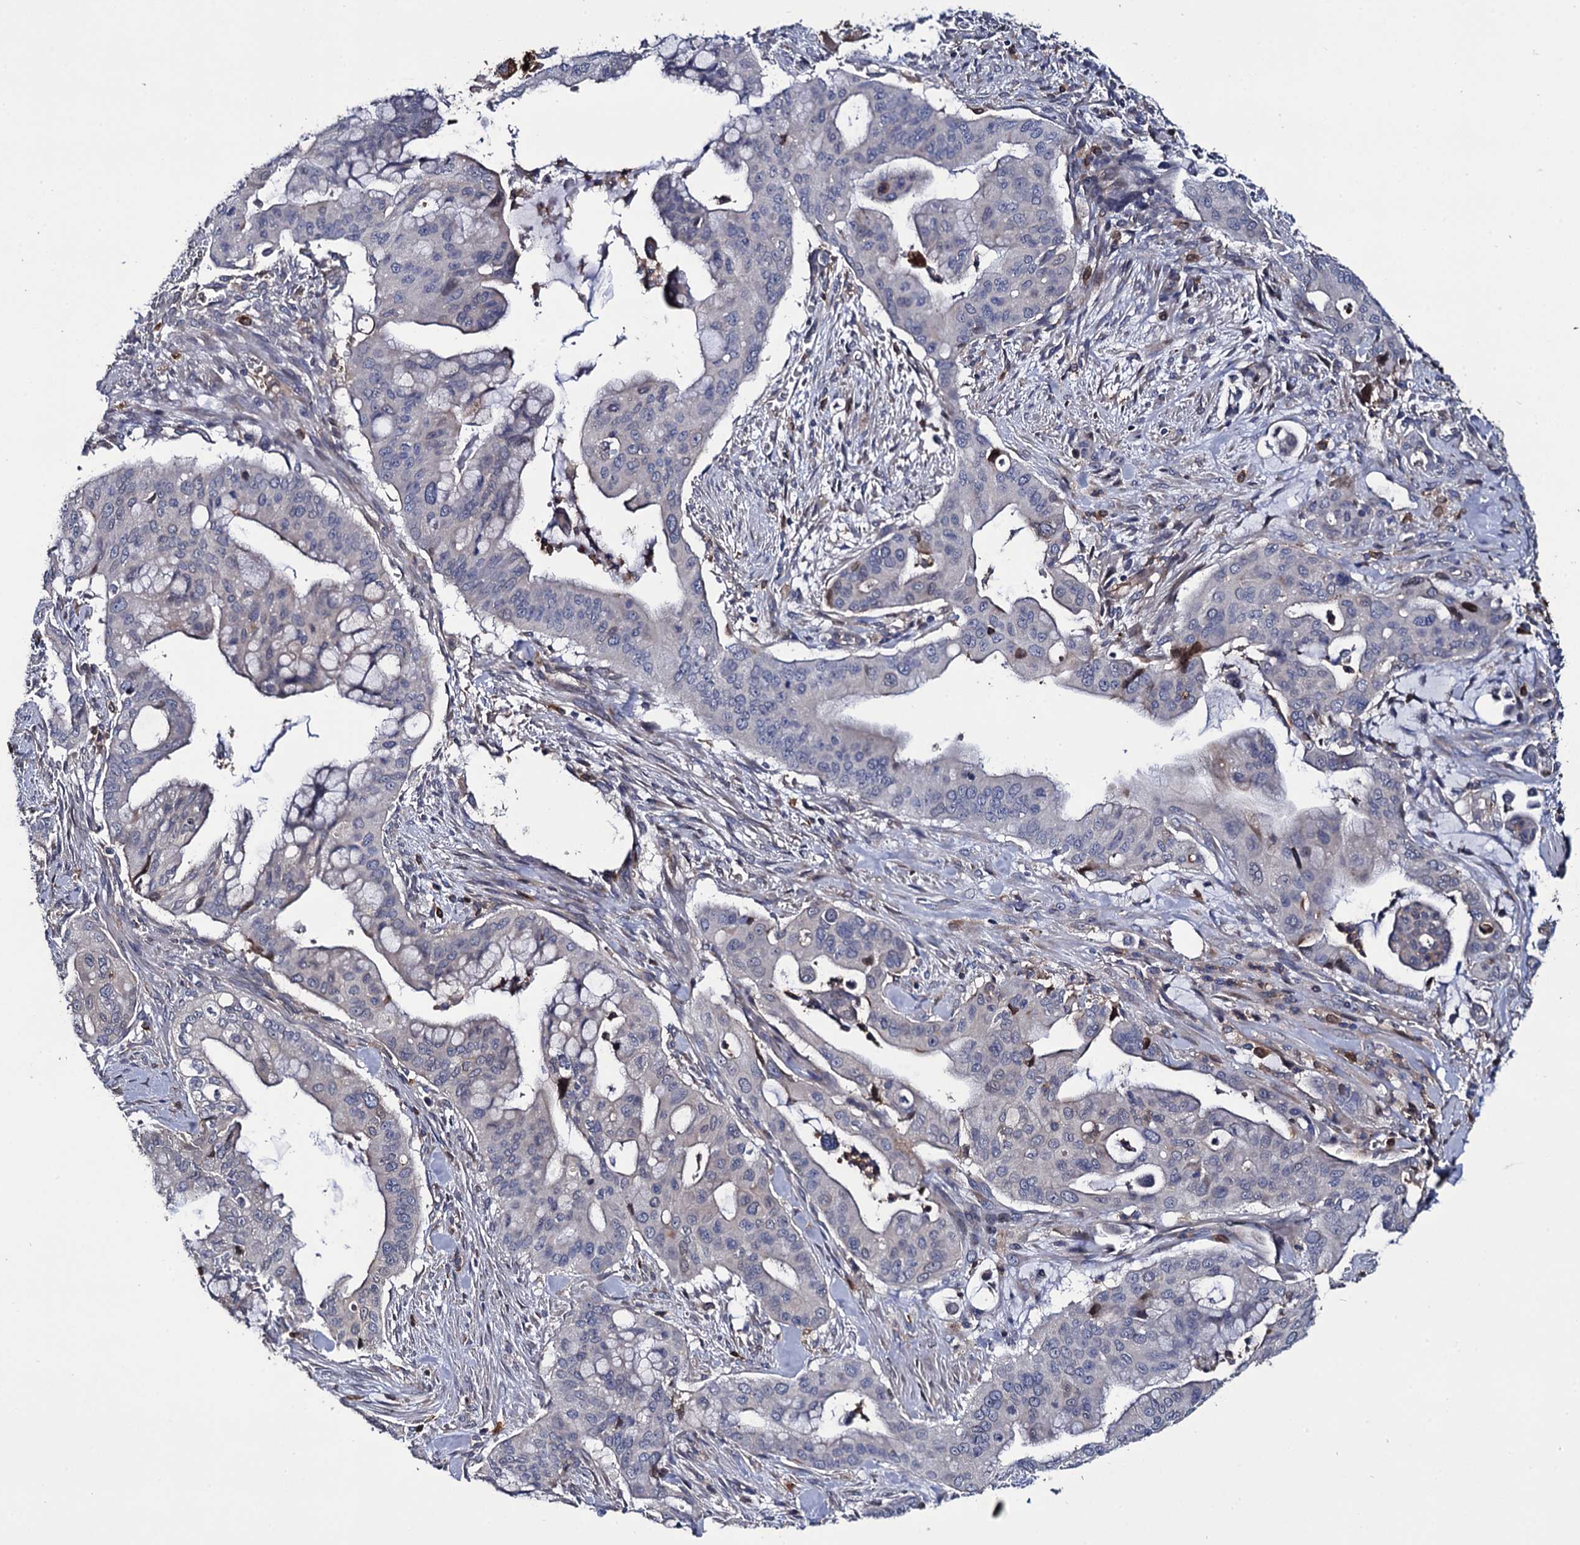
{"staining": {"intensity": "negative", "quantity": "none", "location": "none"}, "tissue": "pancreatic cancer", "cell_type": "Tumor cells", "image_type": "cancer", "snomed": [{"axis": "morphology", "description": "Adenocarcinoma, NOS"}, {"axis": "topography", "description": "Pancreas"}], "caption": "IHC histopathology image of pancreatic cancer (adenocarcinoma) stained for a protein (brown), which exhibits no expression in tumor cells.", "gene": "TTC23", "patient": {"sex": "male", "age": 46}}